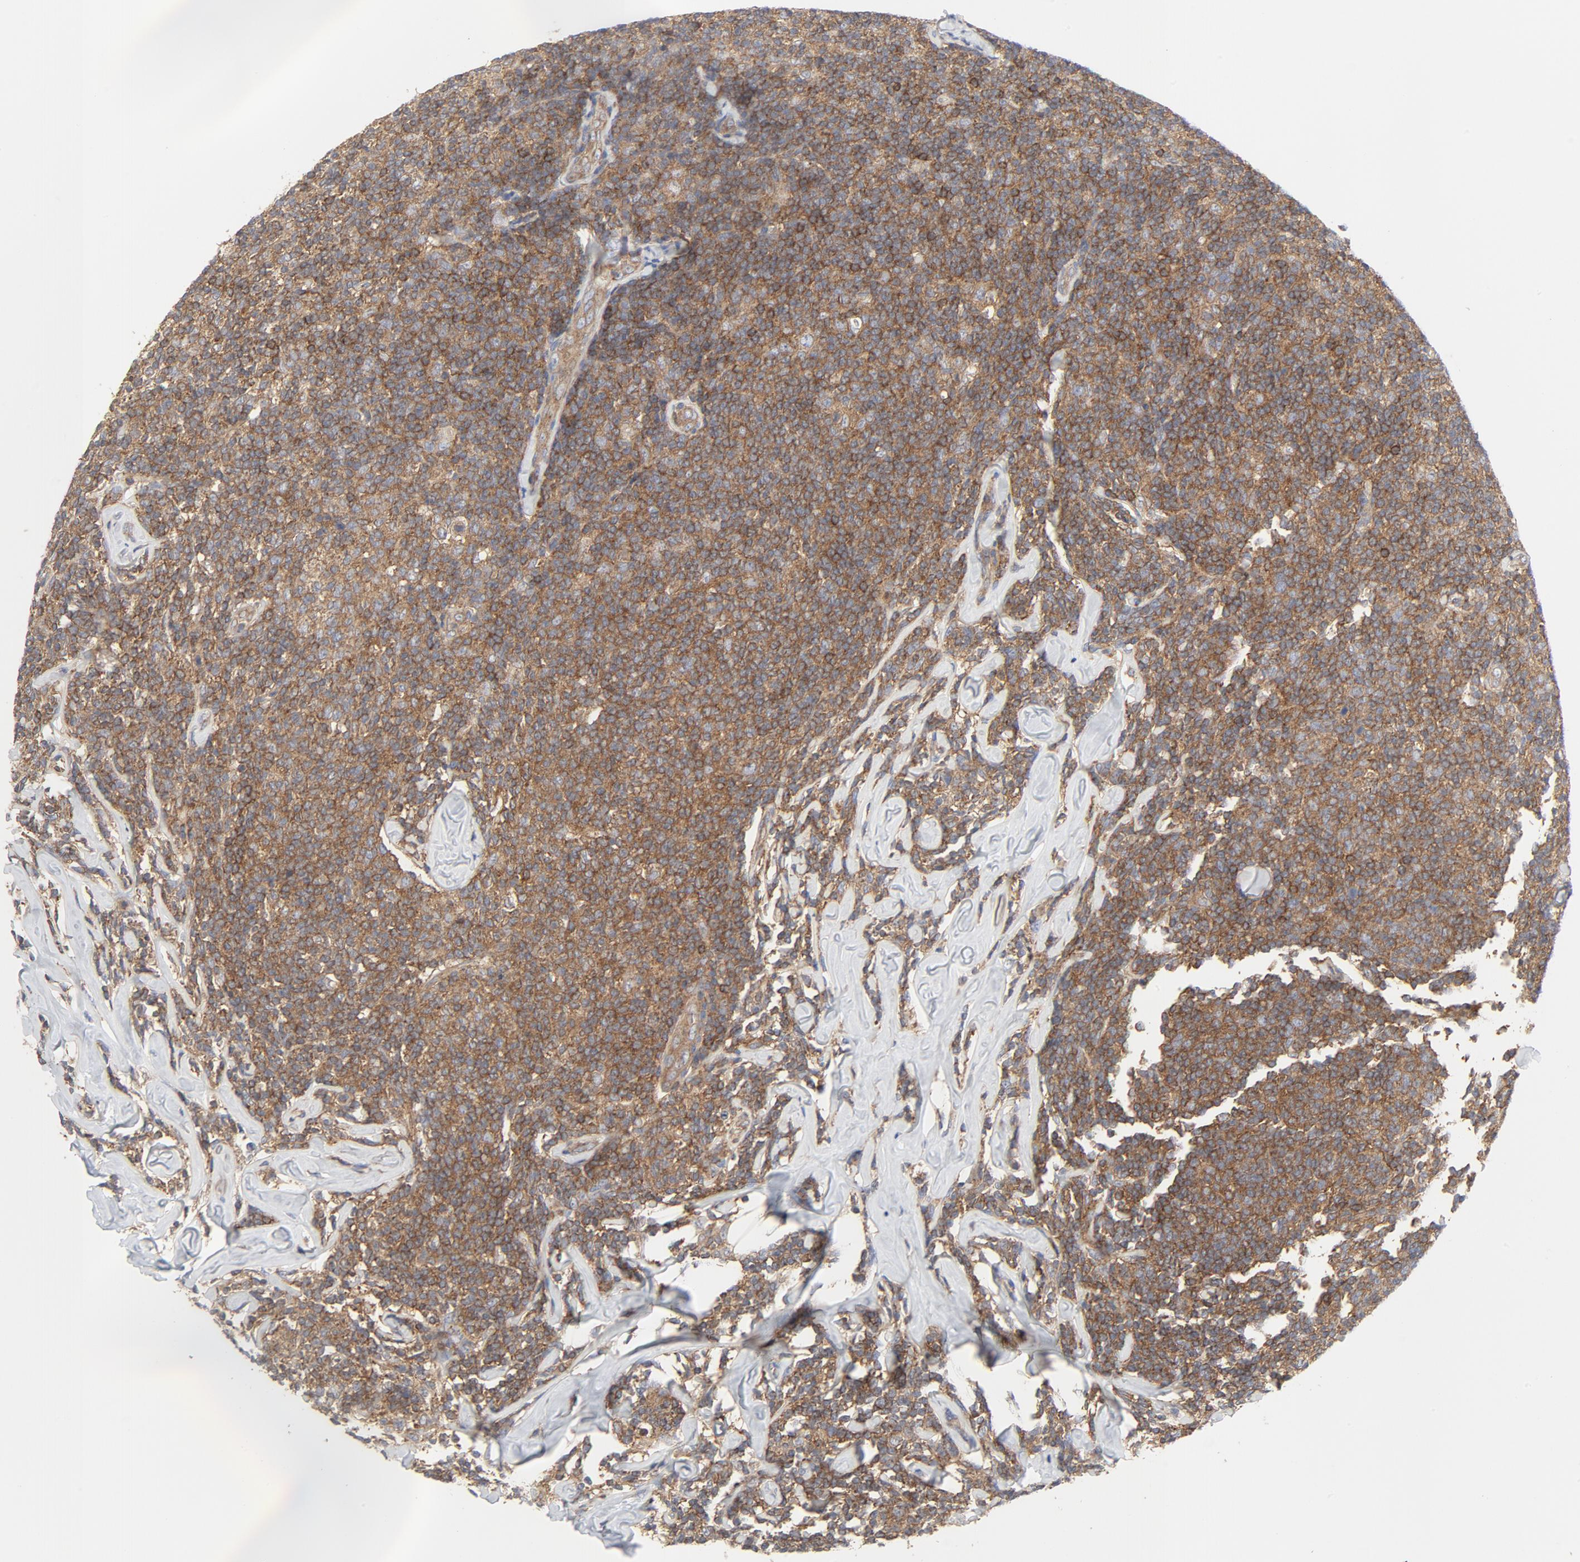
{"staining": {"intensity": "moderate", "quantity": ">75%", "location": "cytoplasmic/membranous"}, "tissue": "lymphoma", "cell_type": "Tumor cells", "image_type": "cancer", "snomed": [{"axis": "morphology", "description": "Malignant lymphoma, non-Hodgkin's type, Low grade"}, {"axis": "topography", "description": "Lymph node"}], "caption": "This is an image of immunohistochemistry (IHC) staining of lymphoma, which shows moderate expression in the cytoplasmic/membranous of tumor cells.", "gene": "RABEP1", "patient": {"sex": "female", "age": 56}}